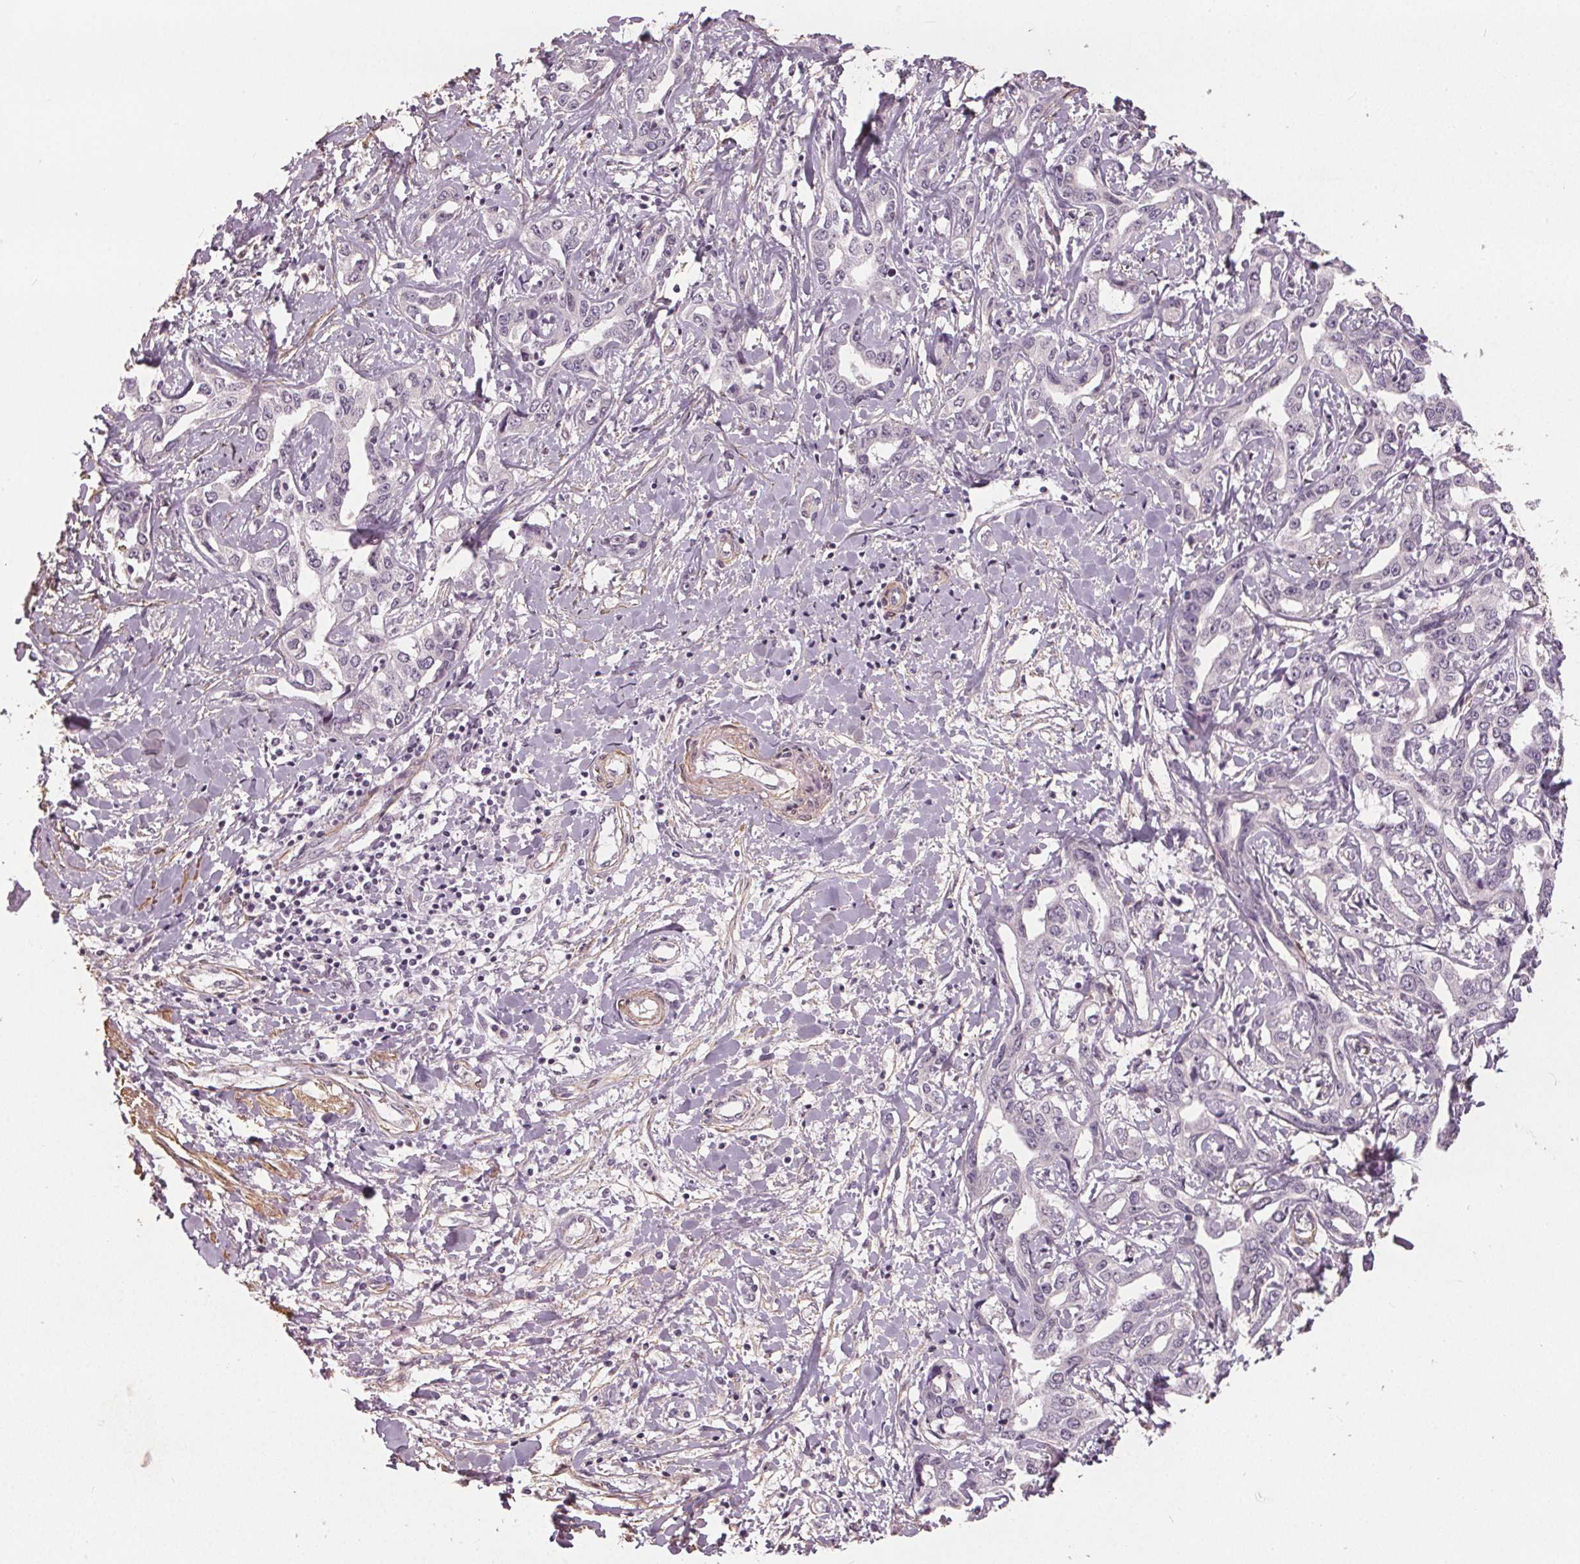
{"staining": {"intensity": "negative", "quantity": "none", "location": "none"}, "tissue": "liver cancer", "cell_type": "Tumor cells", "image_type": "cancer", "snomed": [{"axis": "morphology", "description": "Cholangiocarcinoma"}, {"axis": "topography", "description": "Liver"}], "caption": "This is an IHC histopathology image of human liver cancer (cholangiocarcinoma). There is no positivity in tumor cells.", "gene": "PKP1", "patient": {"sex": "male", "age": 59}}